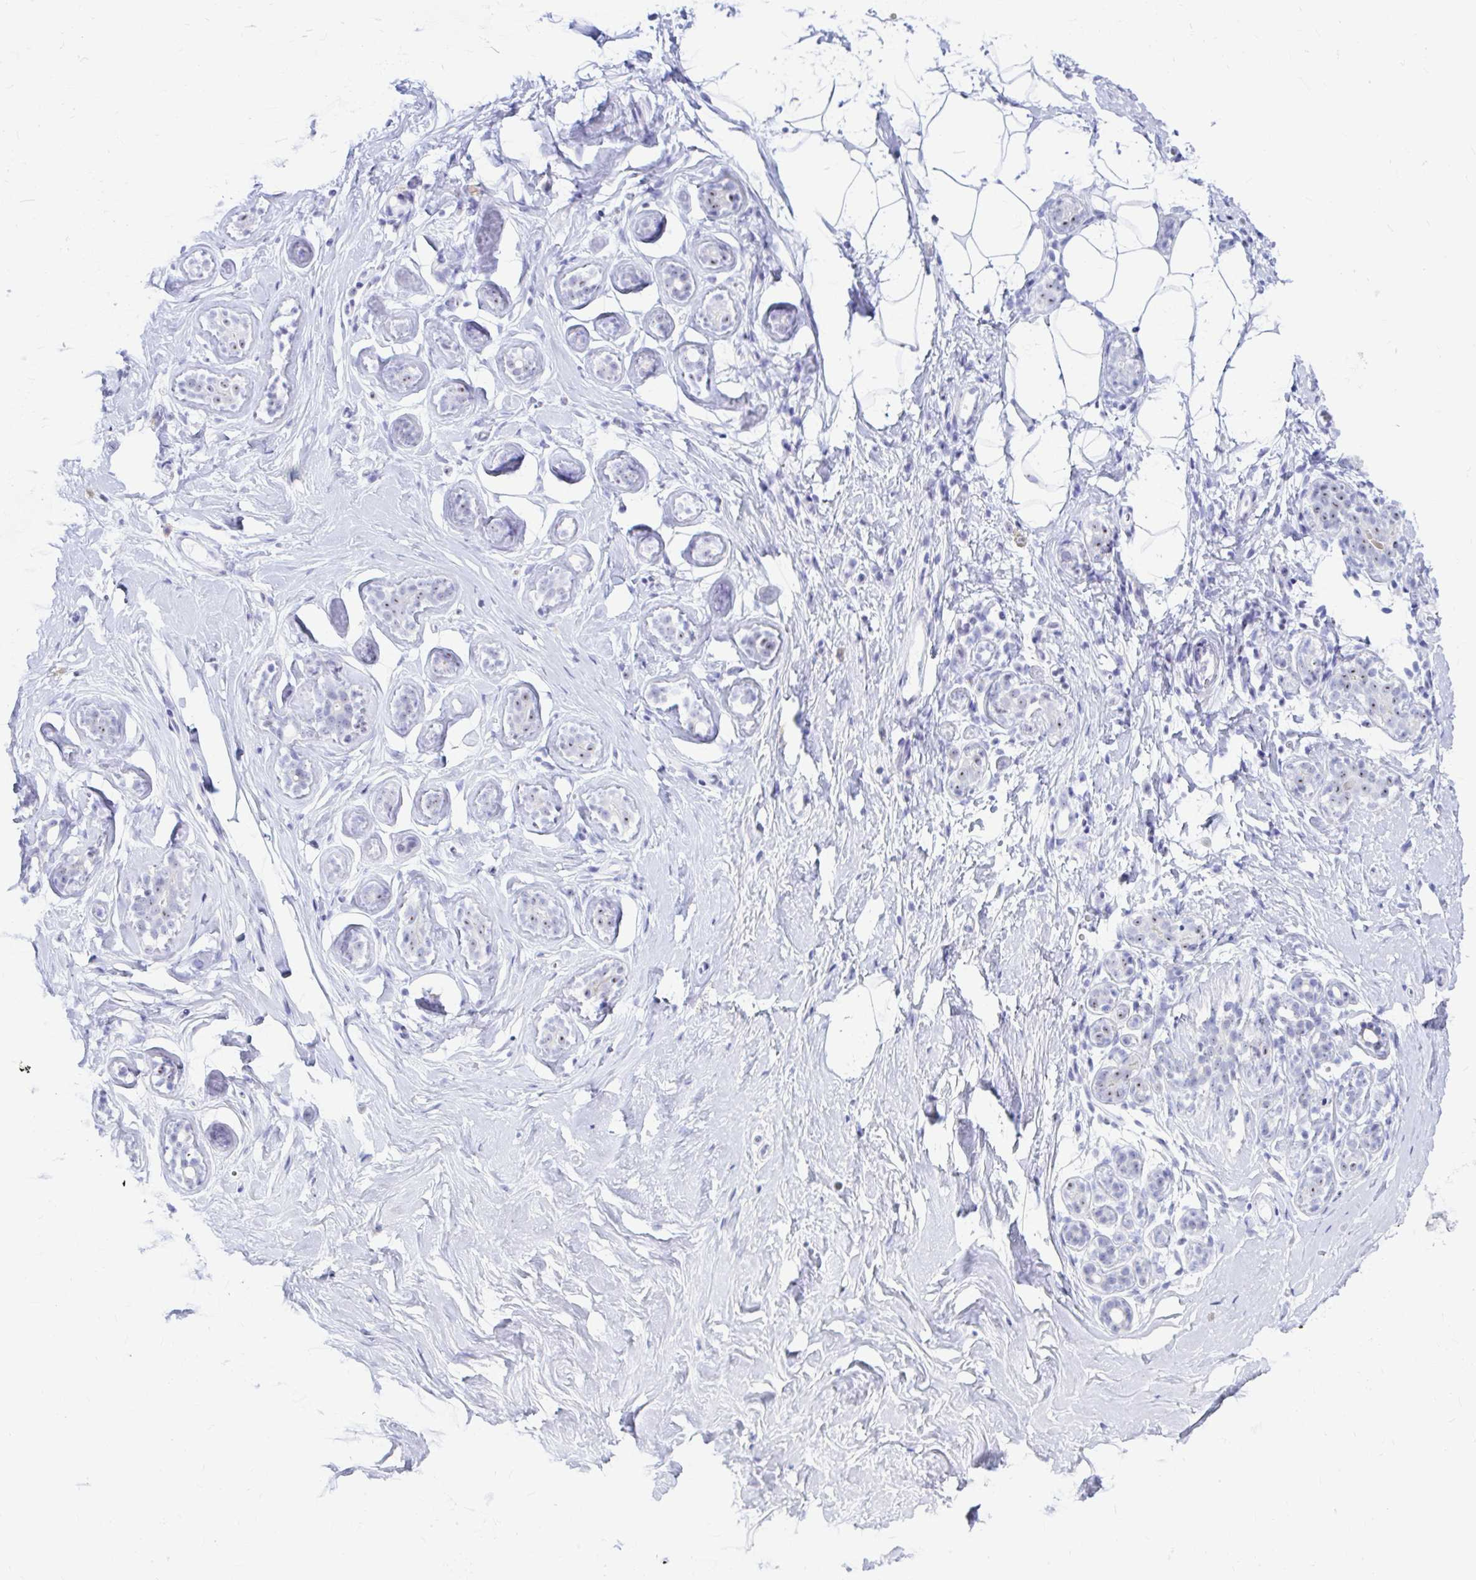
{"staining": {"intensity": "negative", "quantity": "none", "location": "none"}, "tissue": "breast", "cell_type": "Adipocytes", "image_type": "normal", "snomed": [{"axis": "morphology", "description": "Normal tissue, NOS"}, {"axis": "topography", "description": "Breast"}], "caption": "Immunohistochemistry (IHC) image of normal human breast stained for a protein (brown), which demonstrates no positivity in adipocytes. (DAB immunohistochemistry visualized using brightfield microscopy, high magnification).", "gene": "FTSJ3", "patient": {"sex": "female", "age": 32}}